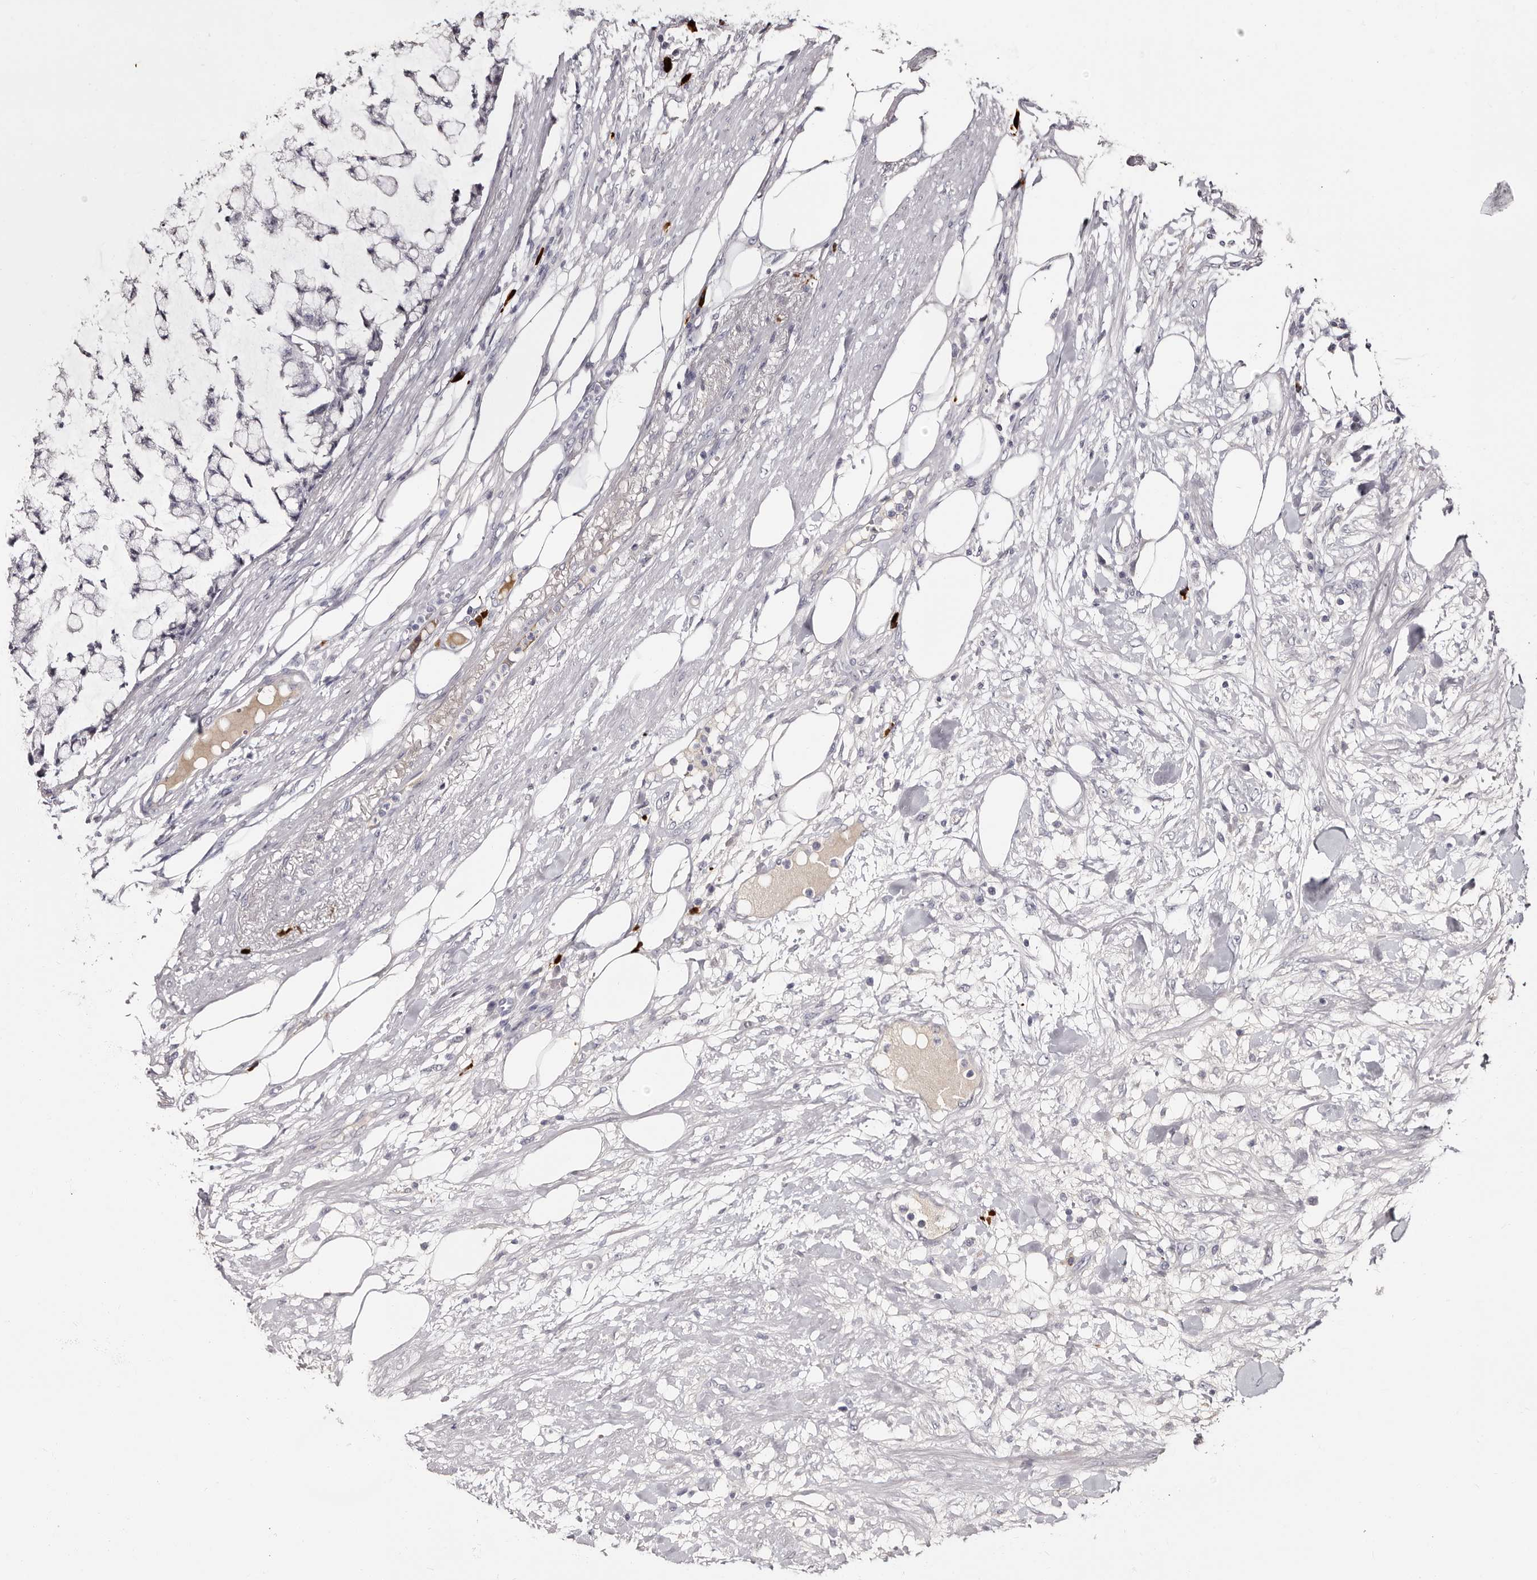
{"staining": {"intensity": "negative", "quantity": "none", "location": "none"}, "tissue": "colorectal cancer", "cell_type": "Tumor cells", "image_type": "cancer", "snomed": [{"axis": "morphology", "description": "Adenocarcinoma, NOS"}, {"axis": "topography", "description": "Colon"}], "caption": "Protein analysis of colorectal cancer reveals no significant expression in tumor cells. Brightfield microscopy of immunohistochemistry (IHC) stained with DAB (brown) and hematoxylin (blue), captured at high magnification.", "gene": "TBC1D22B", "patient": {"sex": "female", "age": 84}}